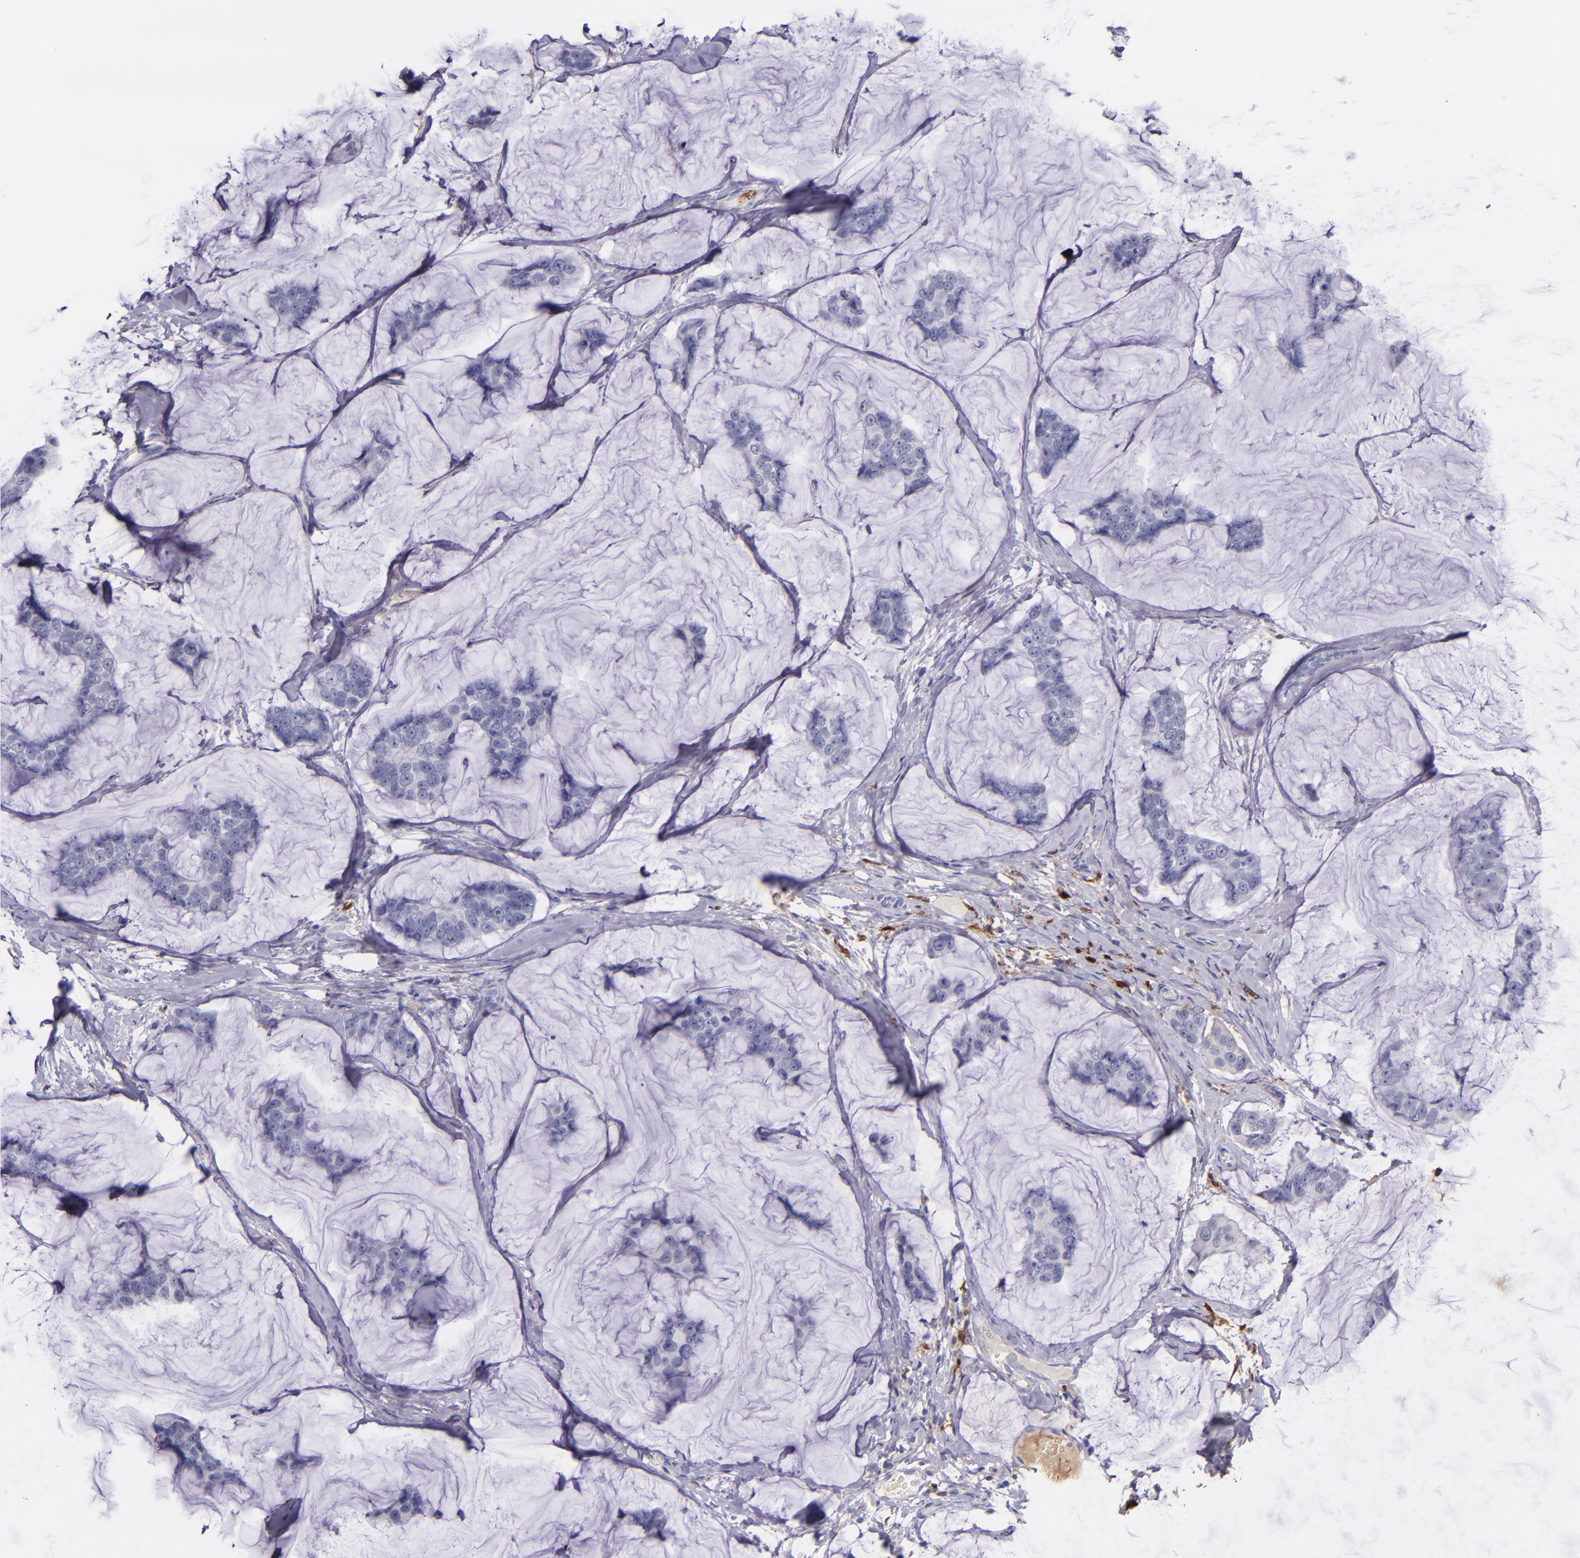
{"staining": {"intensity": "negative", "quantity": "none", "location": "none"}, "tissue": "breast cancer", "cell_type": "Tumor cells", "image_type": "cancer", "snomed": [{"axis": "morphology", "description": "Normal tissue, NOS"}, {"axis": "morphology", "description": "Duct carcinoma"}, {"axis": "topography", "description": "Breast"}], "caption": "Protein analysis of breast cancer displays no significant staining in tumor cells.", "gene": "F13A1", "patient": {"sex": "female", "age": 50}}